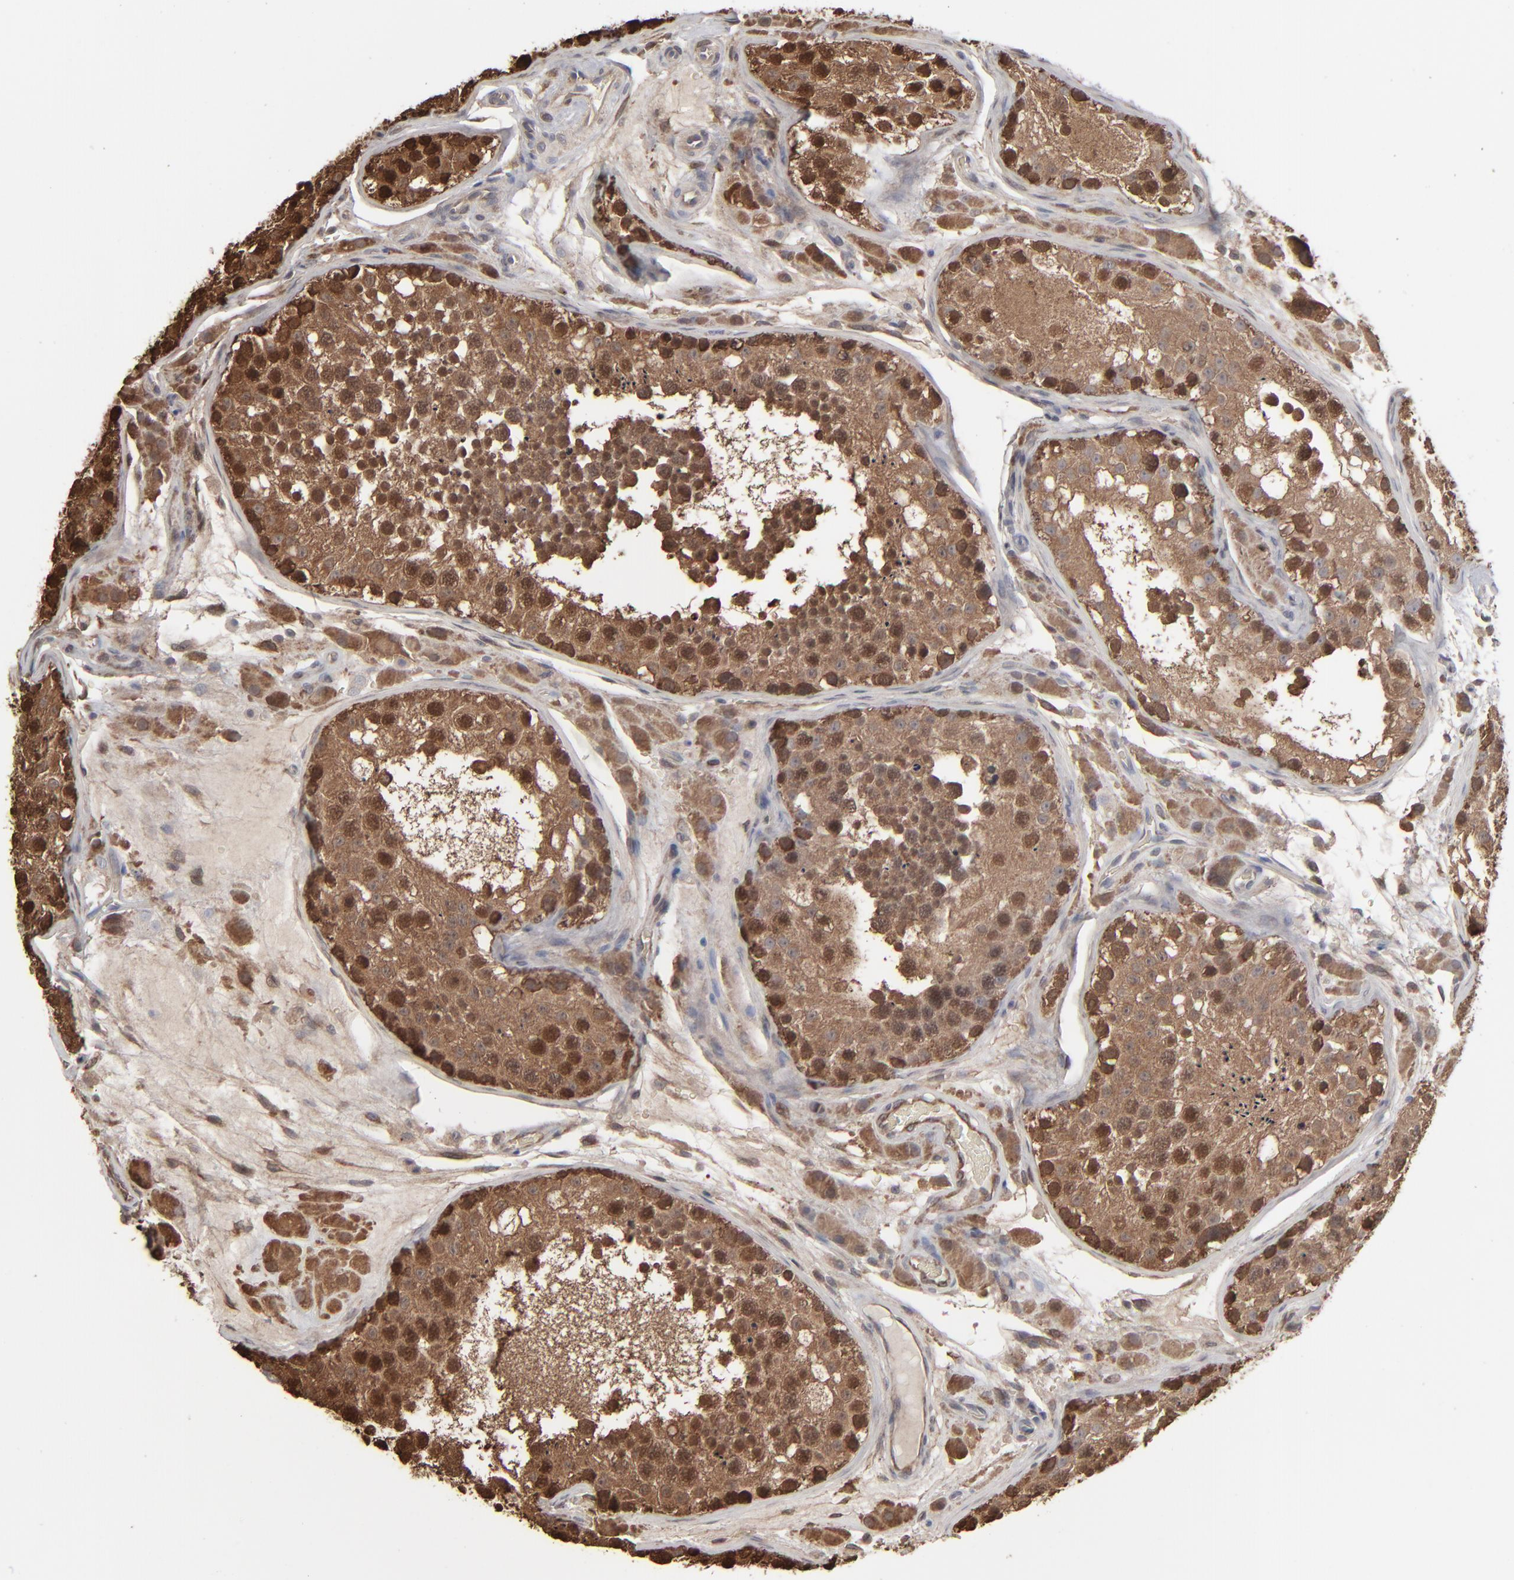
{"staining": {"intensity": "strong", "quantity": ">75%", "location": "cytoplasmic/membranous,nuclear"}, "tissue": "testis", "cell_type": "Cells in seminiferous ducts", "image_type": "normal", "snomed": [{"axis": "morphology", "description": "Normal tissue, NOS"}, {"axis": "topography", "description": "Testis"}], "caption": "The image reveals immunohistochemical staining of unremarkable testis. There is strong cytoplasmic/membranous,nuclear positivity is present in about >75% of cells in seminiferous ducts. (DAB (3,3'-diaminobenzidine) = brown stain, brightfield microscopy at high magnification).", "gene": "NME1", "patient": {"sex": "male", "age": 26}}